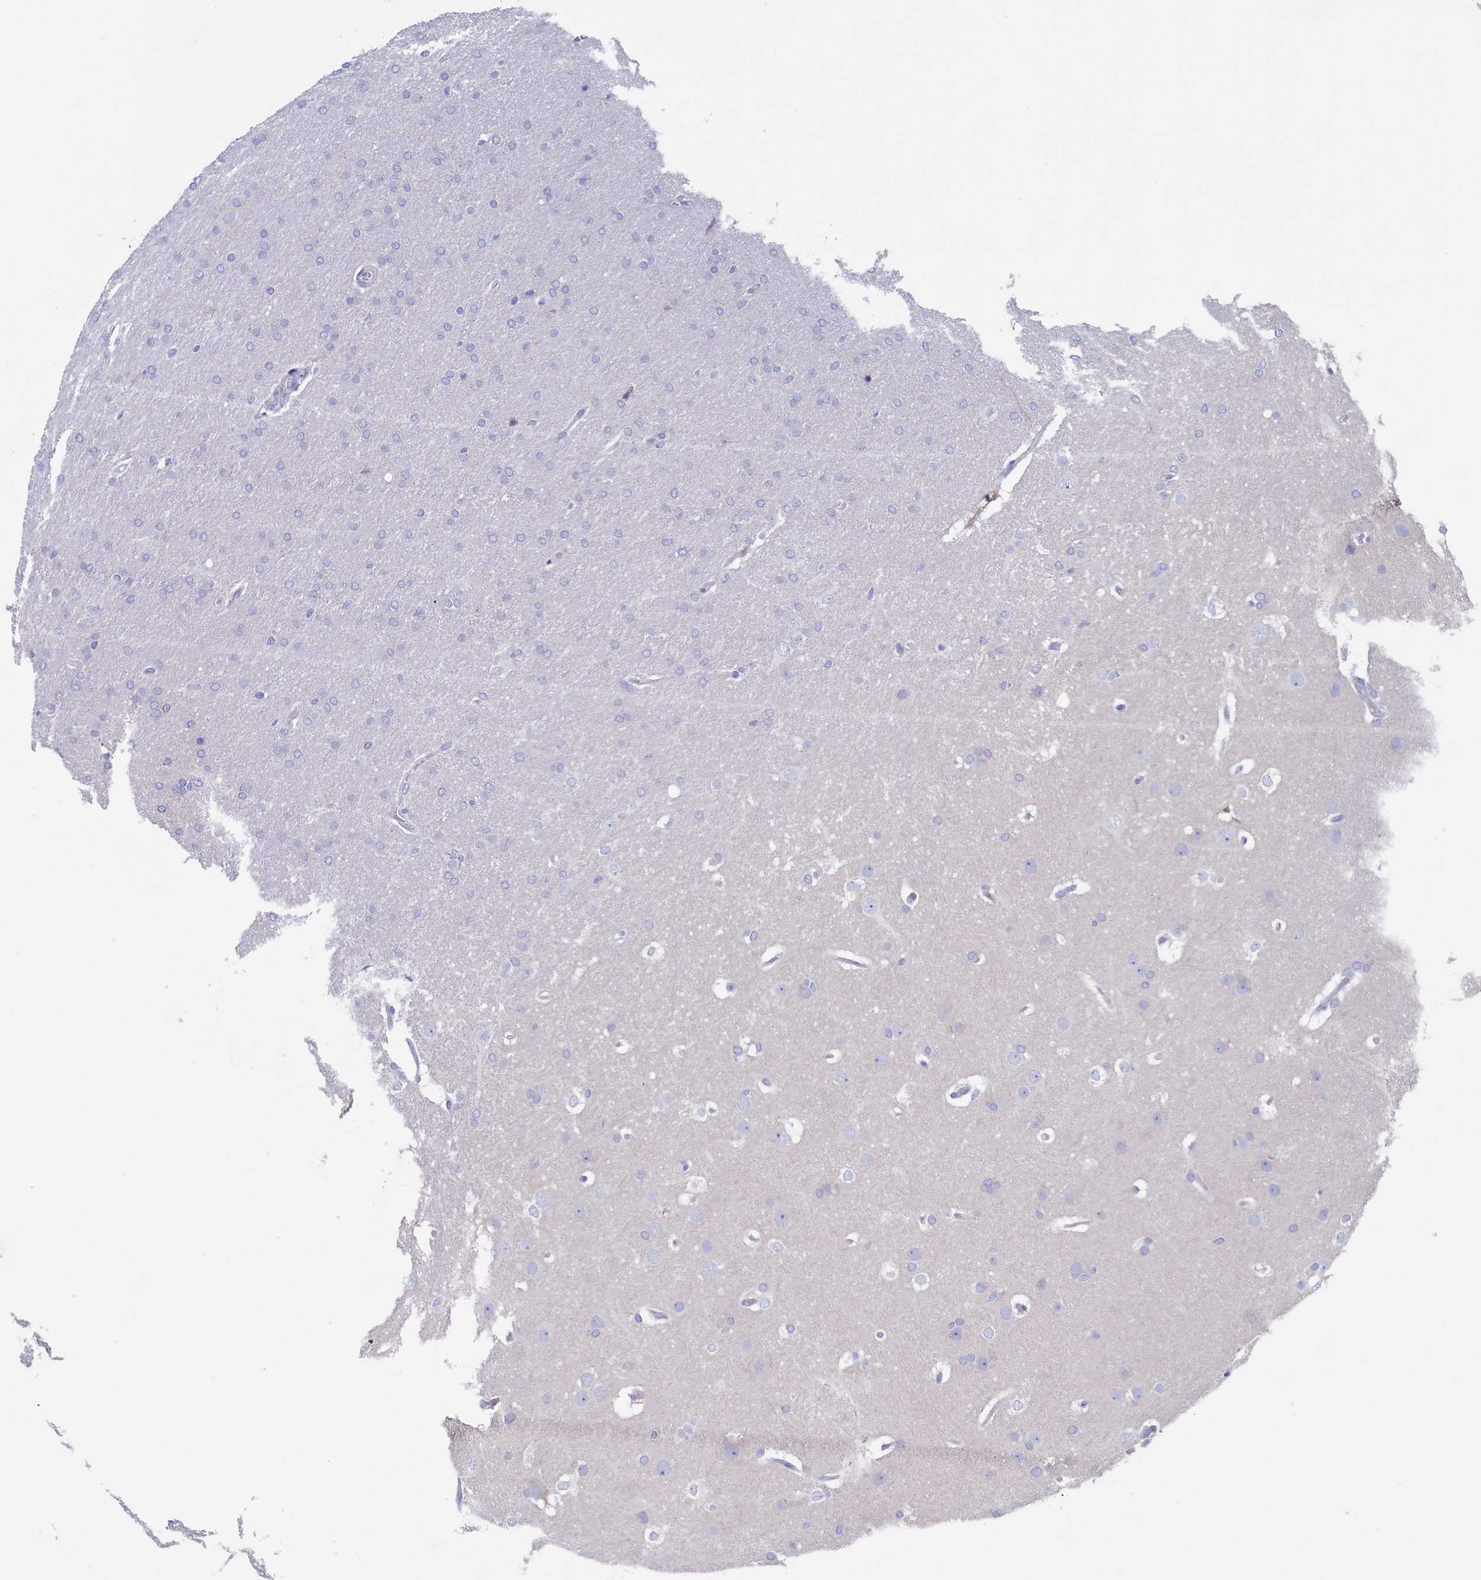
{"staining": {"intensity": "negative", "quantity": "none", "location": "none"}, "tissue": "glioma", "cell_type": "Tumor cells", "image_type": "cancer", "snomed": [{"axis": "morphology", "description": "Glioma, malignant, Low grade"}, {"axis": "topography", "description": "Brain"}], "caption": "IHC micrograph of neoplastic tissue: human malignant glioma (low-grade) stained with DAB shows no significant protein staining in tumor cells.", "gene": "CBLIF", "patient": {"sex": "female", "age": 32}}